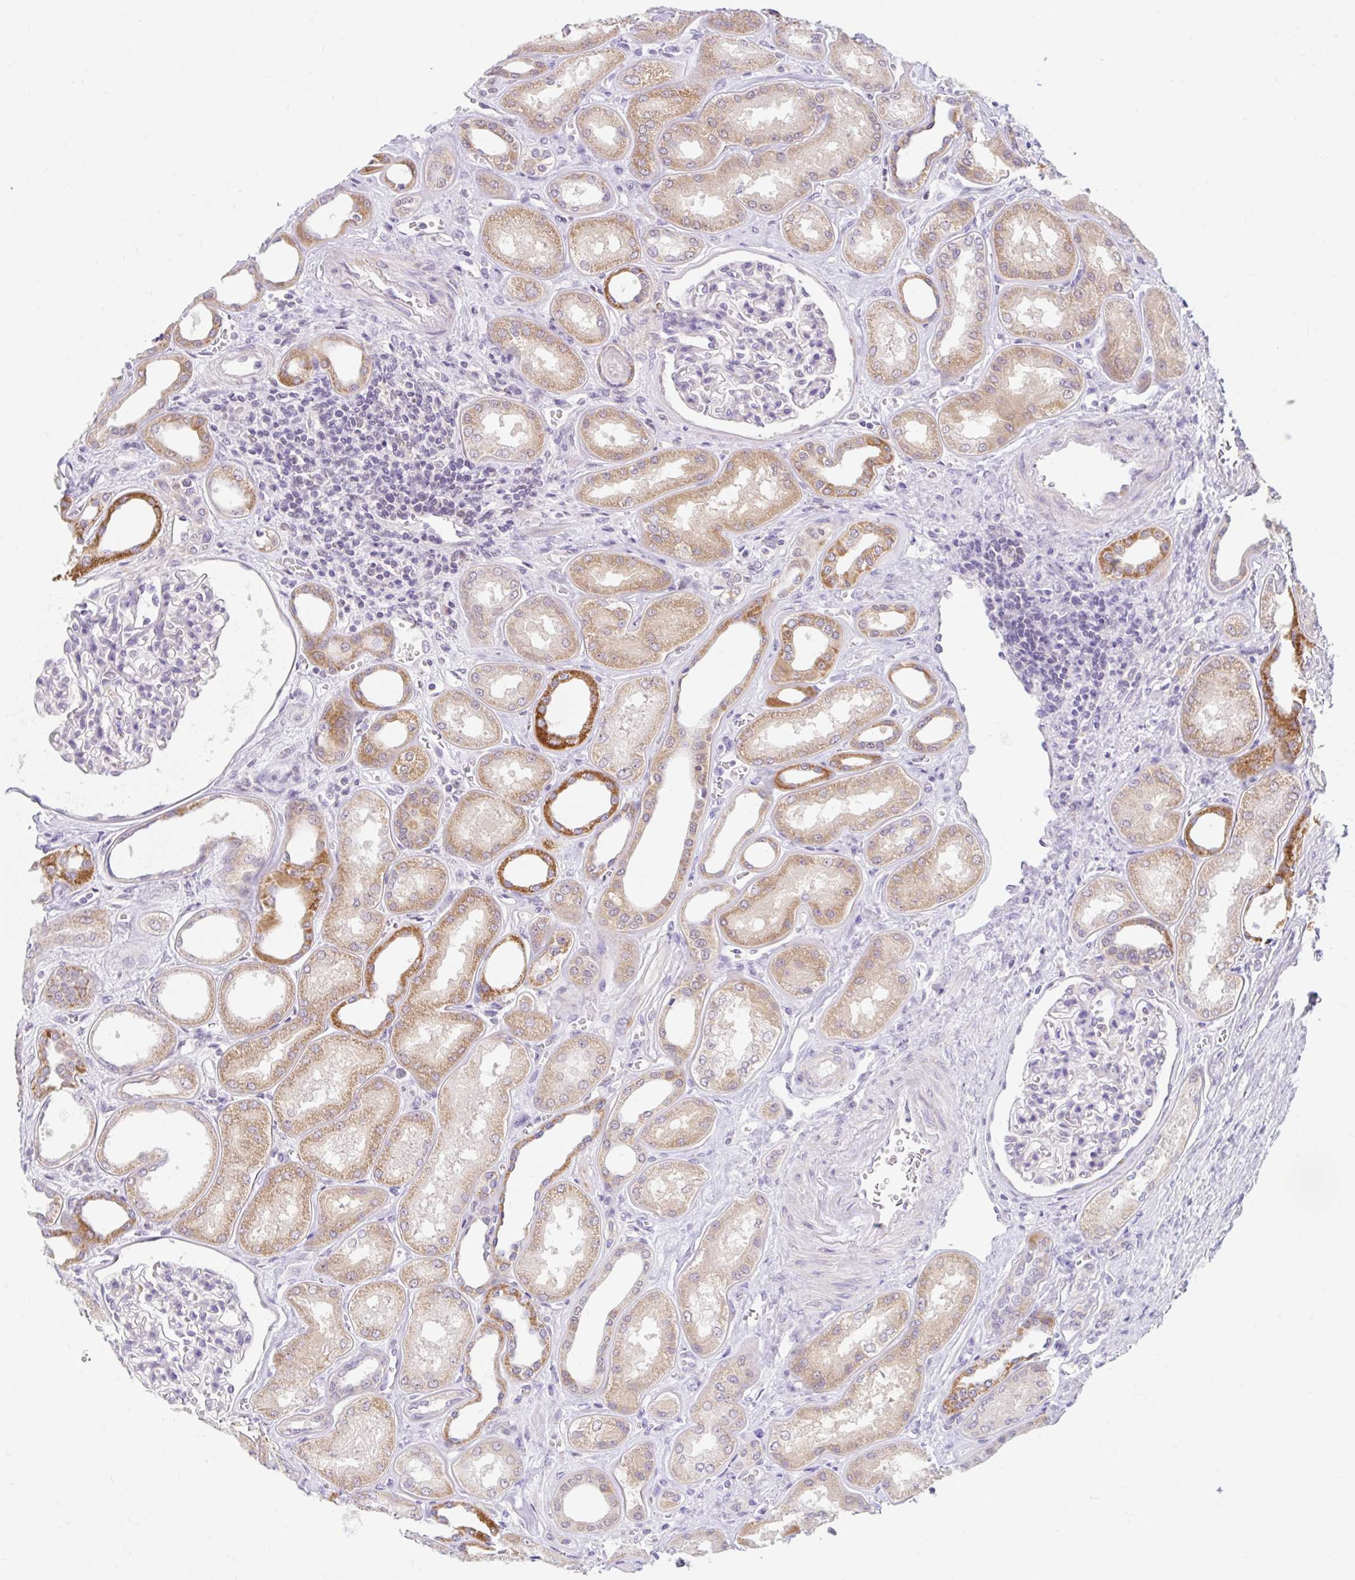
{"staining": {"intensity": "negative", "quantity": "none", "location": "none"}, "tissue": "kidney", "cell_type": "Cells in glomeruli", "image_type": "normal", "snomed": [{"axis": "morphology", "description": "Normal tissue, NOS"}, {"axis": "morphology", "description": "Adenocarcinoma, NOS"}, {"axis": "topography", "description": "Kidney"}], "caption": "There is no significant positivity in cells in glomeruli of kidney. The staining was performed using DAB (3,3'-diaminobenzidine) to visualize the protein expression in brown, while the nuclei were stained in blue with hematoxylin (Magnification: 20x).", "gene": "ITPK1", "patient": {"sex": "female", "age": 68}}